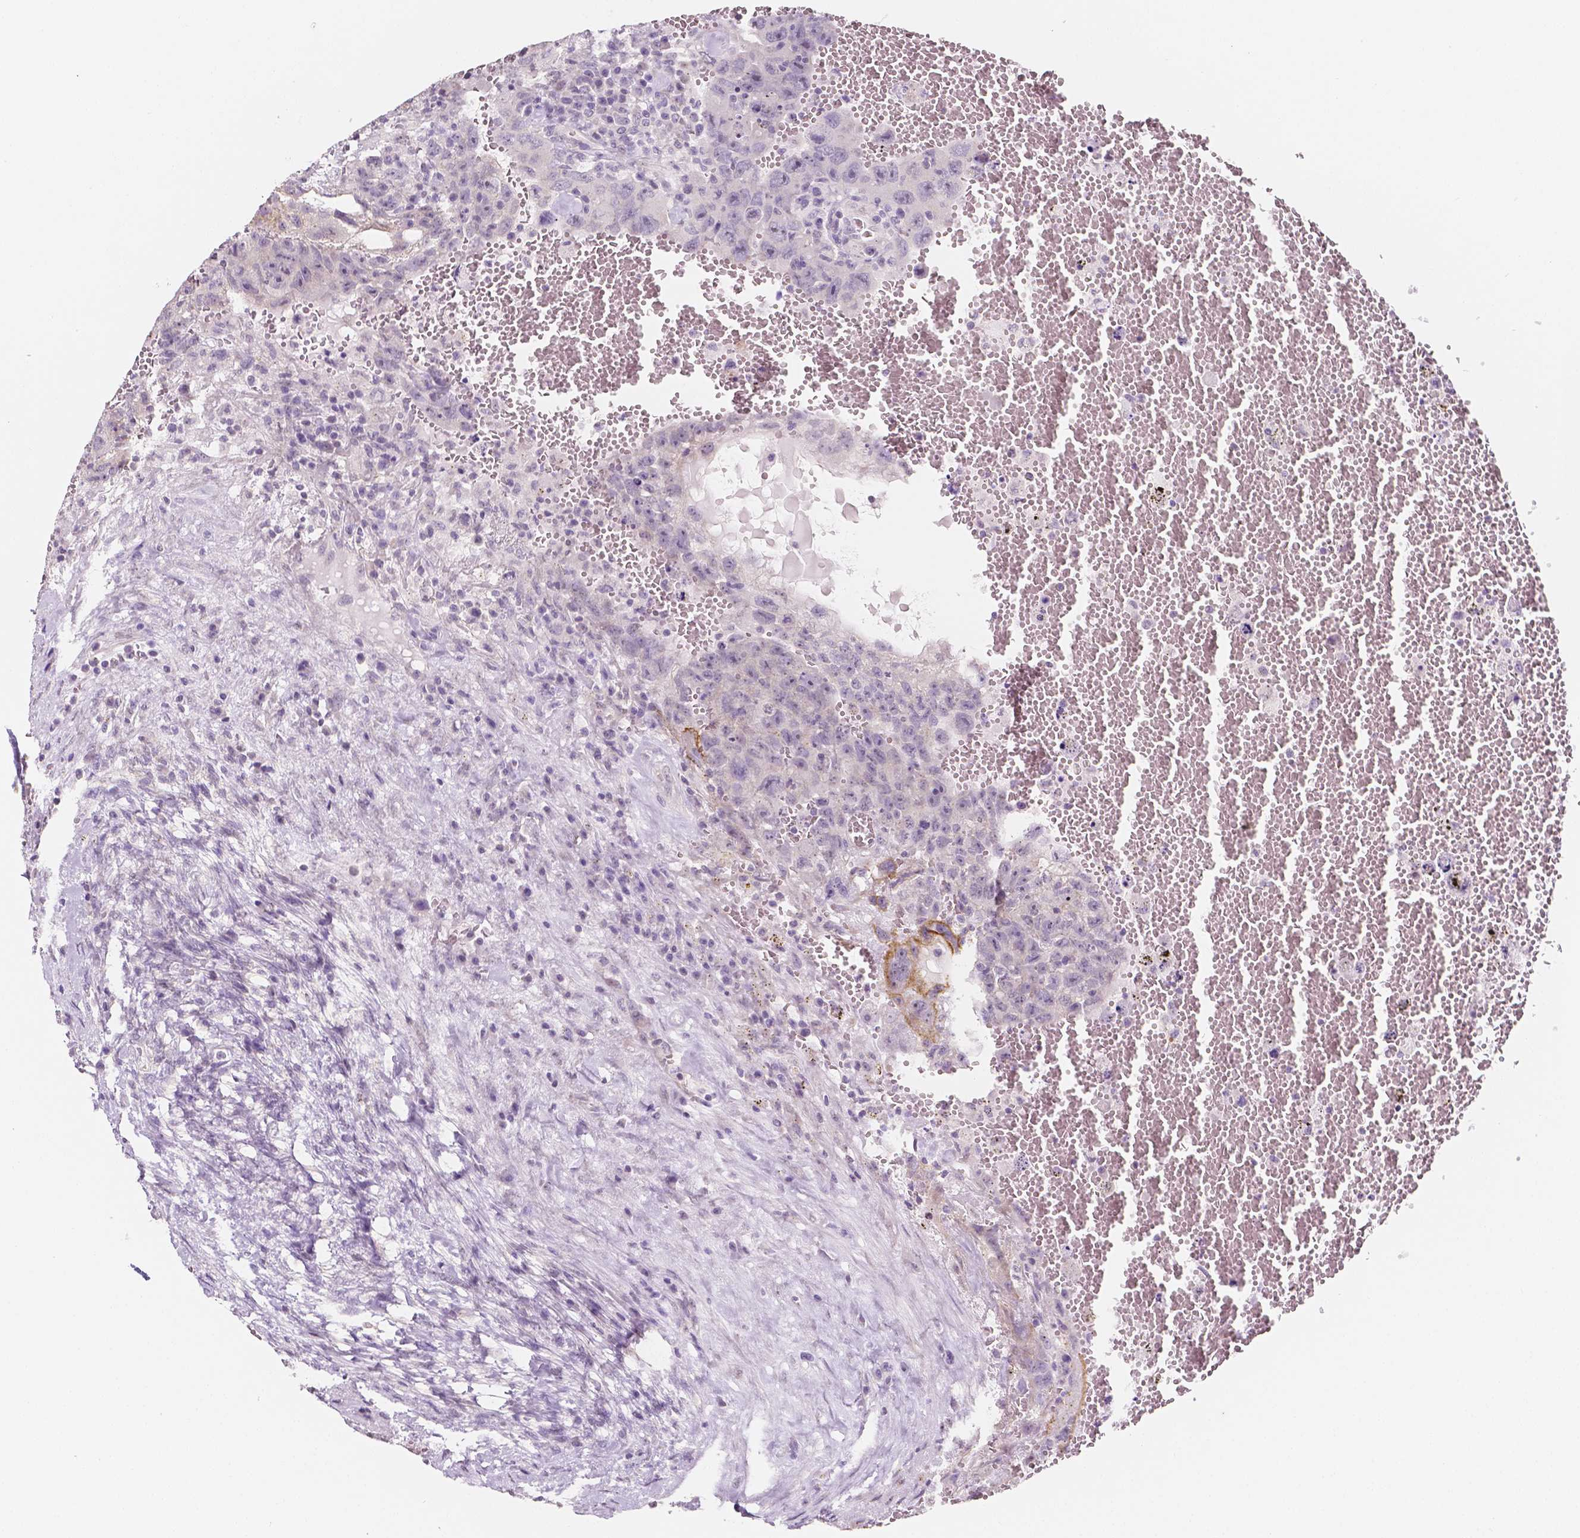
{"staining": {"intensity": "negative", "quantity": "none", "location": "none"}, "tissue": "testis cancer", "cell_type": "Tumor cells", "image_type": "cancer", "snomed": [{"axis": "morphology", "description": "Carcinoma, Embryonal, NOS"}, {"axis": "topography", "description": "Testis"}], "caption": "Testis cancer (embryonal carcinoma) was stained to show a protein in brown. There is no significant positivity in tumor cells.", "gene": "C1orf167", "patient": {"sex": "male", "age": 26}}